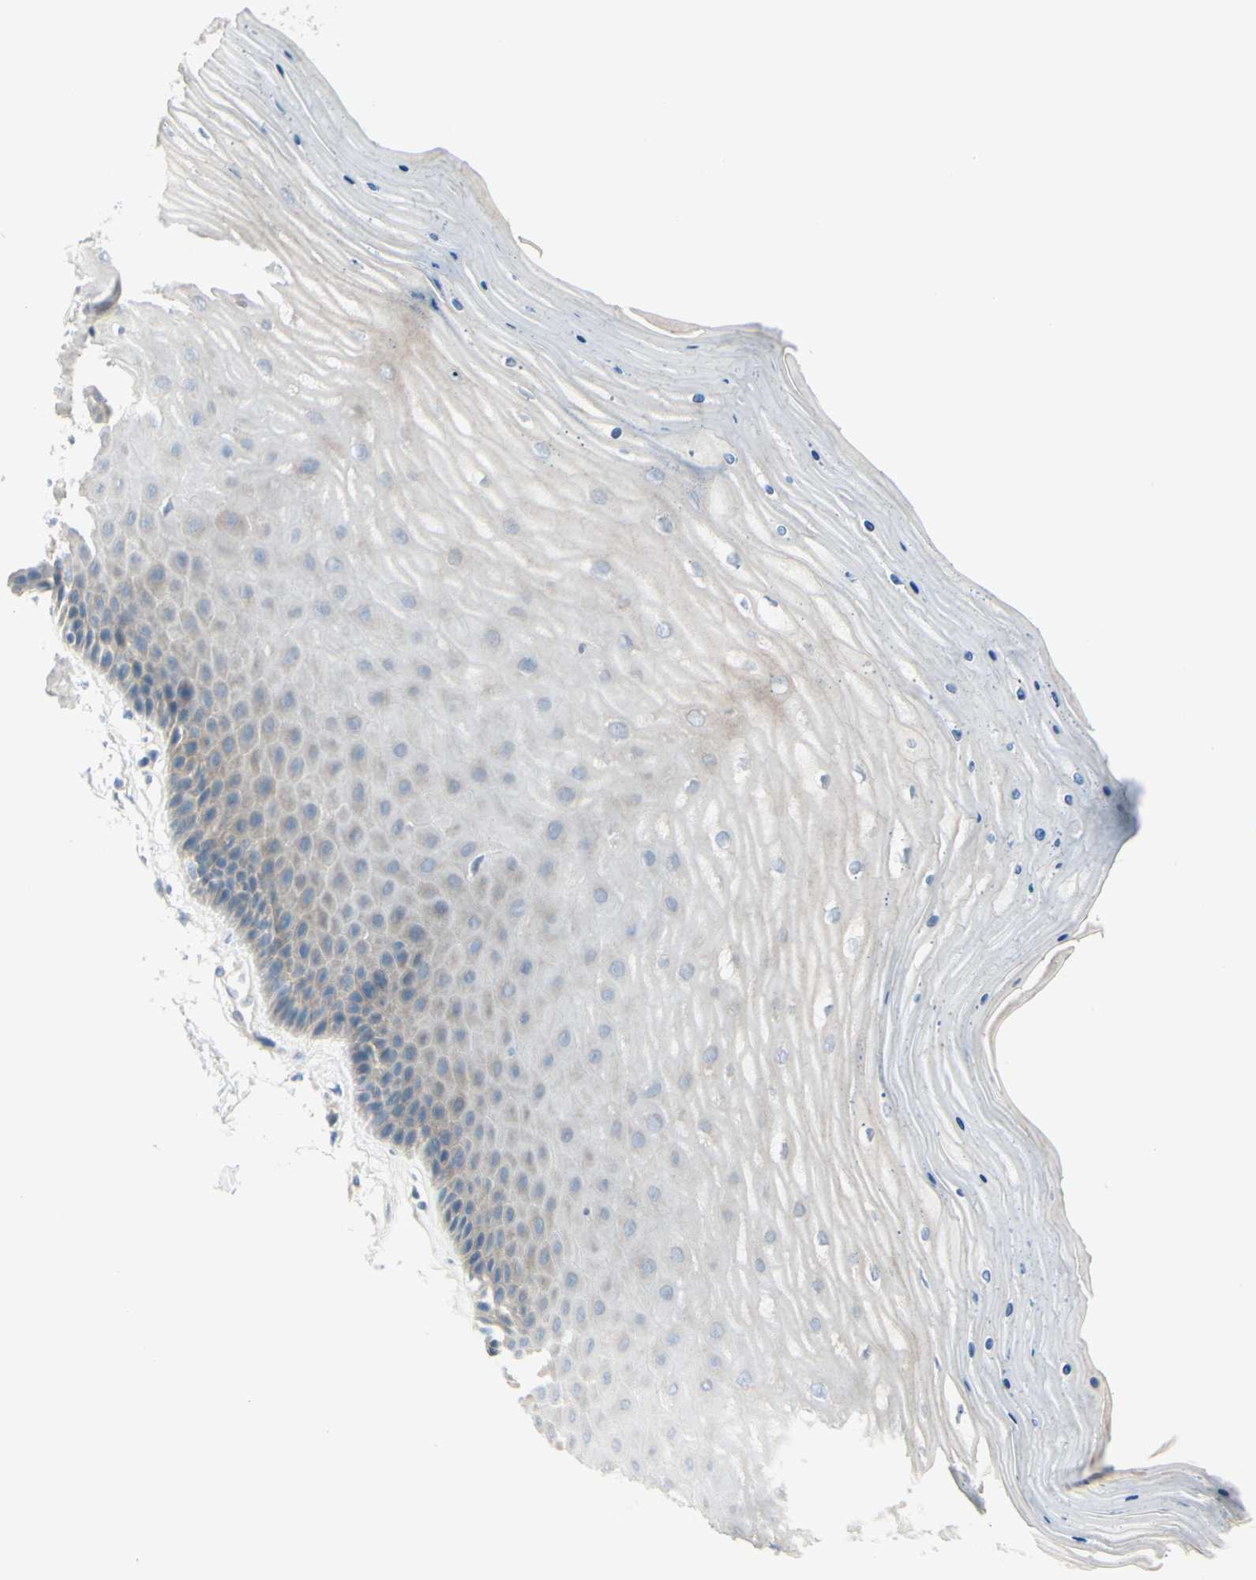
{"staining": {"intensity": "moderate", "quantity": "<25%", "location": "cytoplasmic/membranous"}, "tissue": "cervix", "cell_type": "Squamous epithelial cells", "image_type": "normal", "snomed": [{"axis": "morphology", "description": "Normal tissue, NOS"}, {"axis": "topography", "description": "Cervix"}], "caption": "Brown immunohistochemical staining in benign human cervix displays moderate cytoplasmic/membranous expression in approximately <25% of squamous epithelial cells. The protein of interest is stained brown, and the nuclei are stained in blue (DAB IHC with brightfield microscopy, high magnification).", "gene": "LRRK1", "patient": {"sex": "female", "age": 55}}